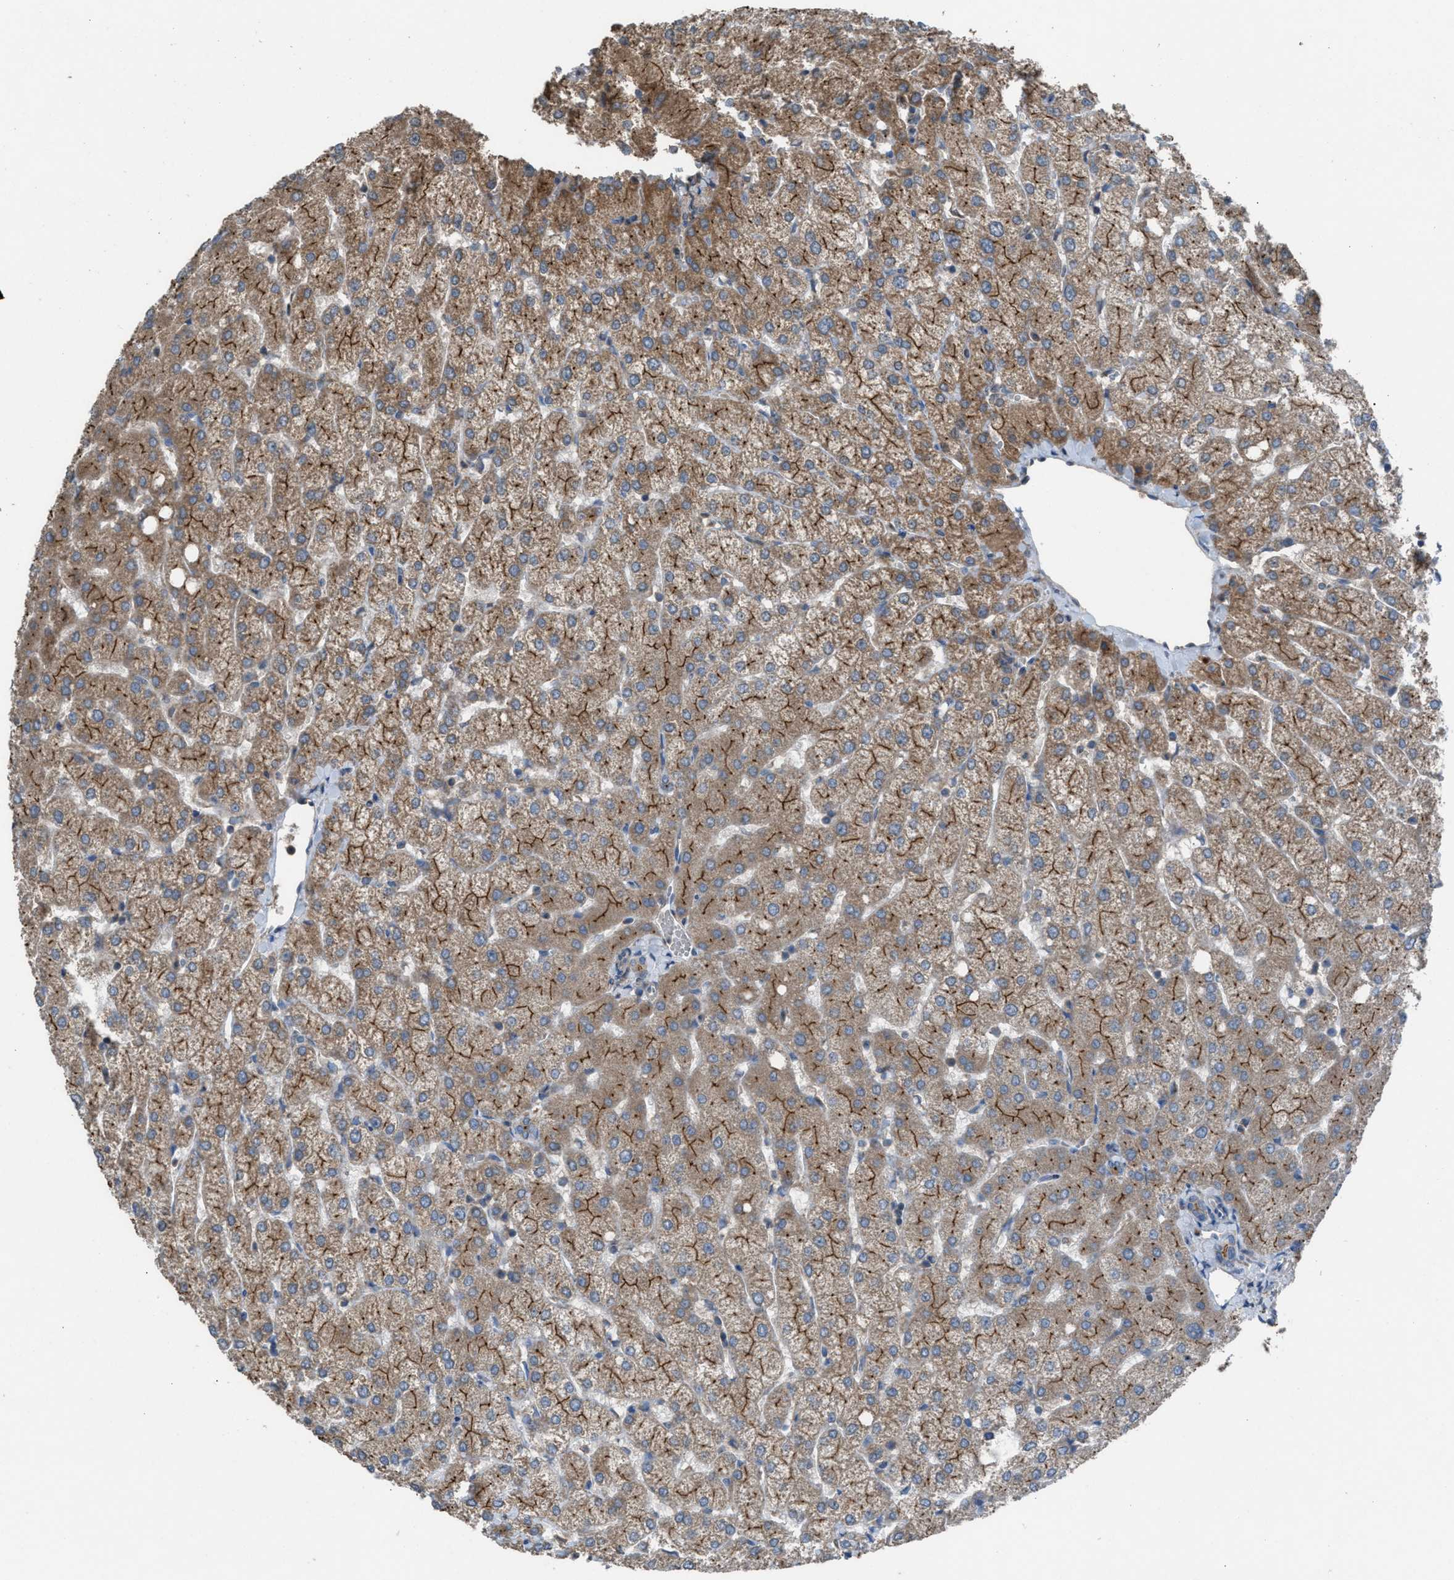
{"staining": {"intensity": "moderate", "quantity": "25%-75%", "location": "cytoplasmic/membranous"}, "tissue": "liver", "cell_type": "Cholangiocytes", "image_type": "normal", "snomed": [{"axis": "morphology", "description": "Normal tissue, NOS"}, {"axis": "topography", "description": "Liver"}], "caption": "Brown immunohistochemical staining in unremarkable human liver displays moderate cytoplasmic/membranous positivity in approximately 25%-75% of cholangiocytes.", "gene": "TPK1", "patient": {"sex": "female", "age": 54}}